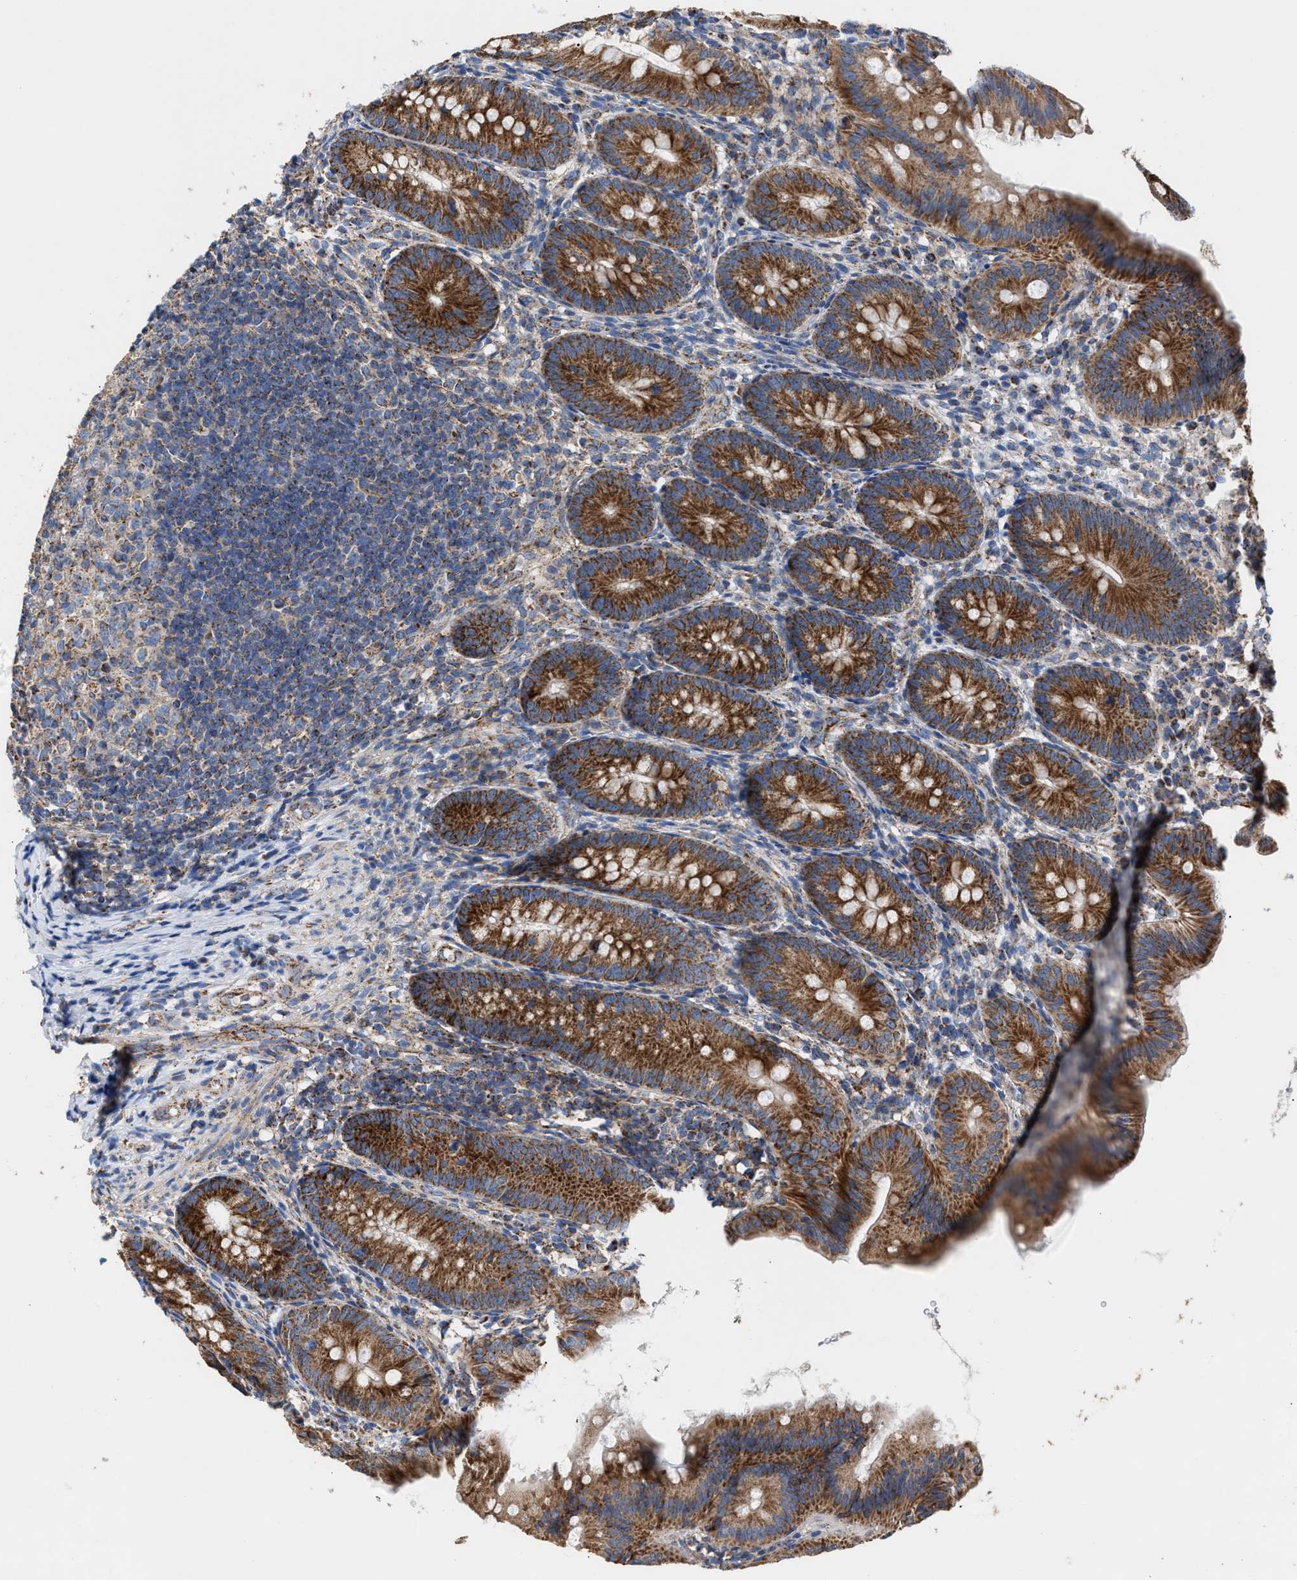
{"staining": {"intensity": "strong", "quantity": ">75%", "location": "cytoplasmic/membranous"}, "tissue": "appendix", "cell_type": "Glandular cells", "image_type": "normal", "snomed": [{"axis": "morphology", "description": "Normal tissue, NOS"}, {"axis": "topography", "description": "Appendix"}], "caption": "Normal appendix exhibits strong cytoplasmic/membranous staining in approximately >75% of glandular cells.", "gene": "MECR", "patient": {"sex": "male", "age": 1}}